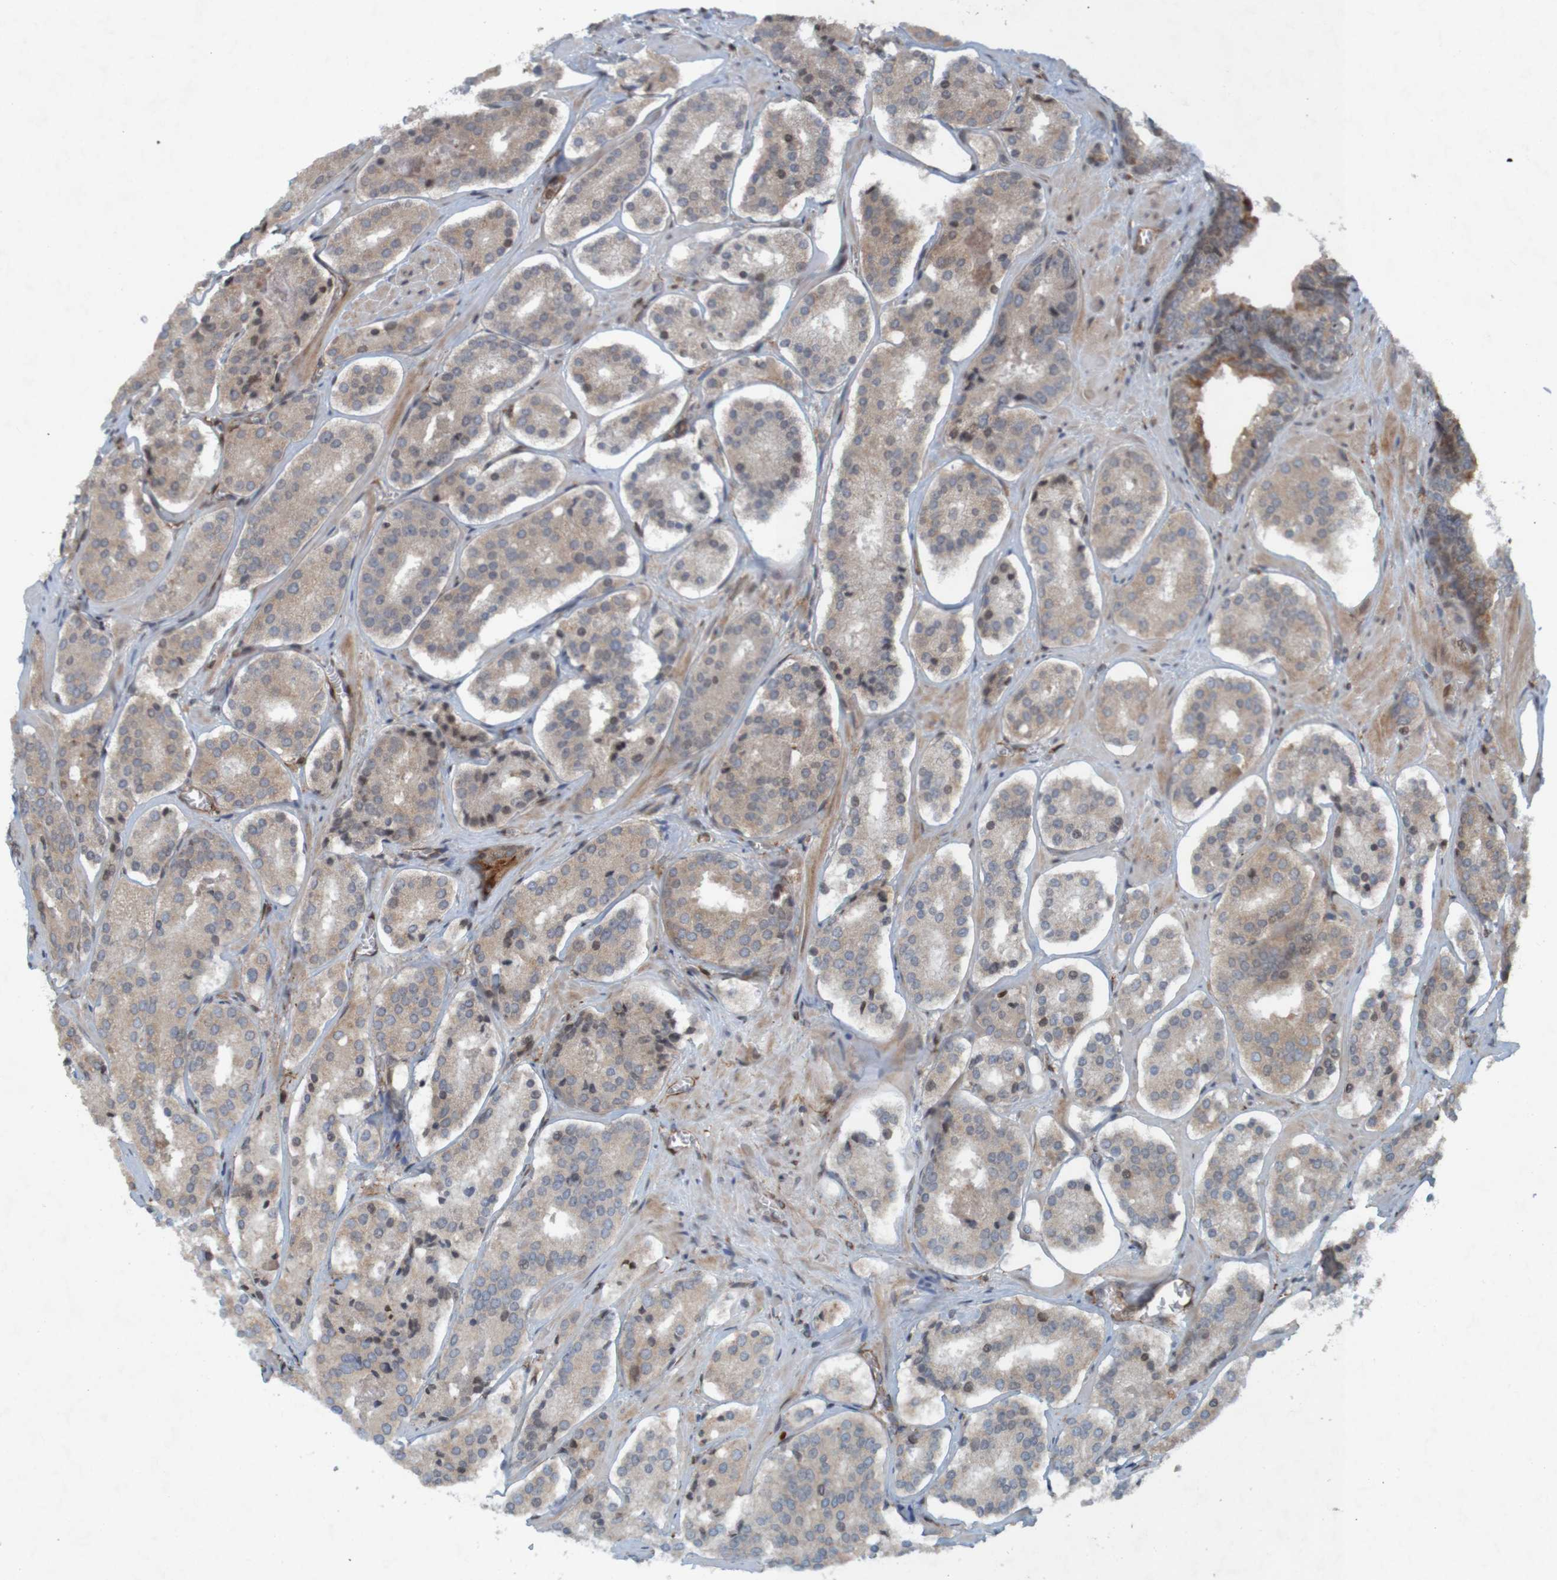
{"staining": {"intensity": "moderate", "quantity": "<25%", "location": "cytoplasmic/membranous"}, "tissue": "prostate cancer", "cell_type": "Tumor cells", "image_type": "cancer", "snomed": [{"axis": "morphology", "description": "Adenocarcinoma, High grade"}, {"axis": "topography", "description": "Prostate"}], "caption": "Immunohistochemical staining of prostate cancer reveals low levels of moderate cytoplasmic/membranous protein expression in approximately <25% of tumor cells.", "gene": "GUCY1A1", "patient": {"sex": "male", "age": 60}}